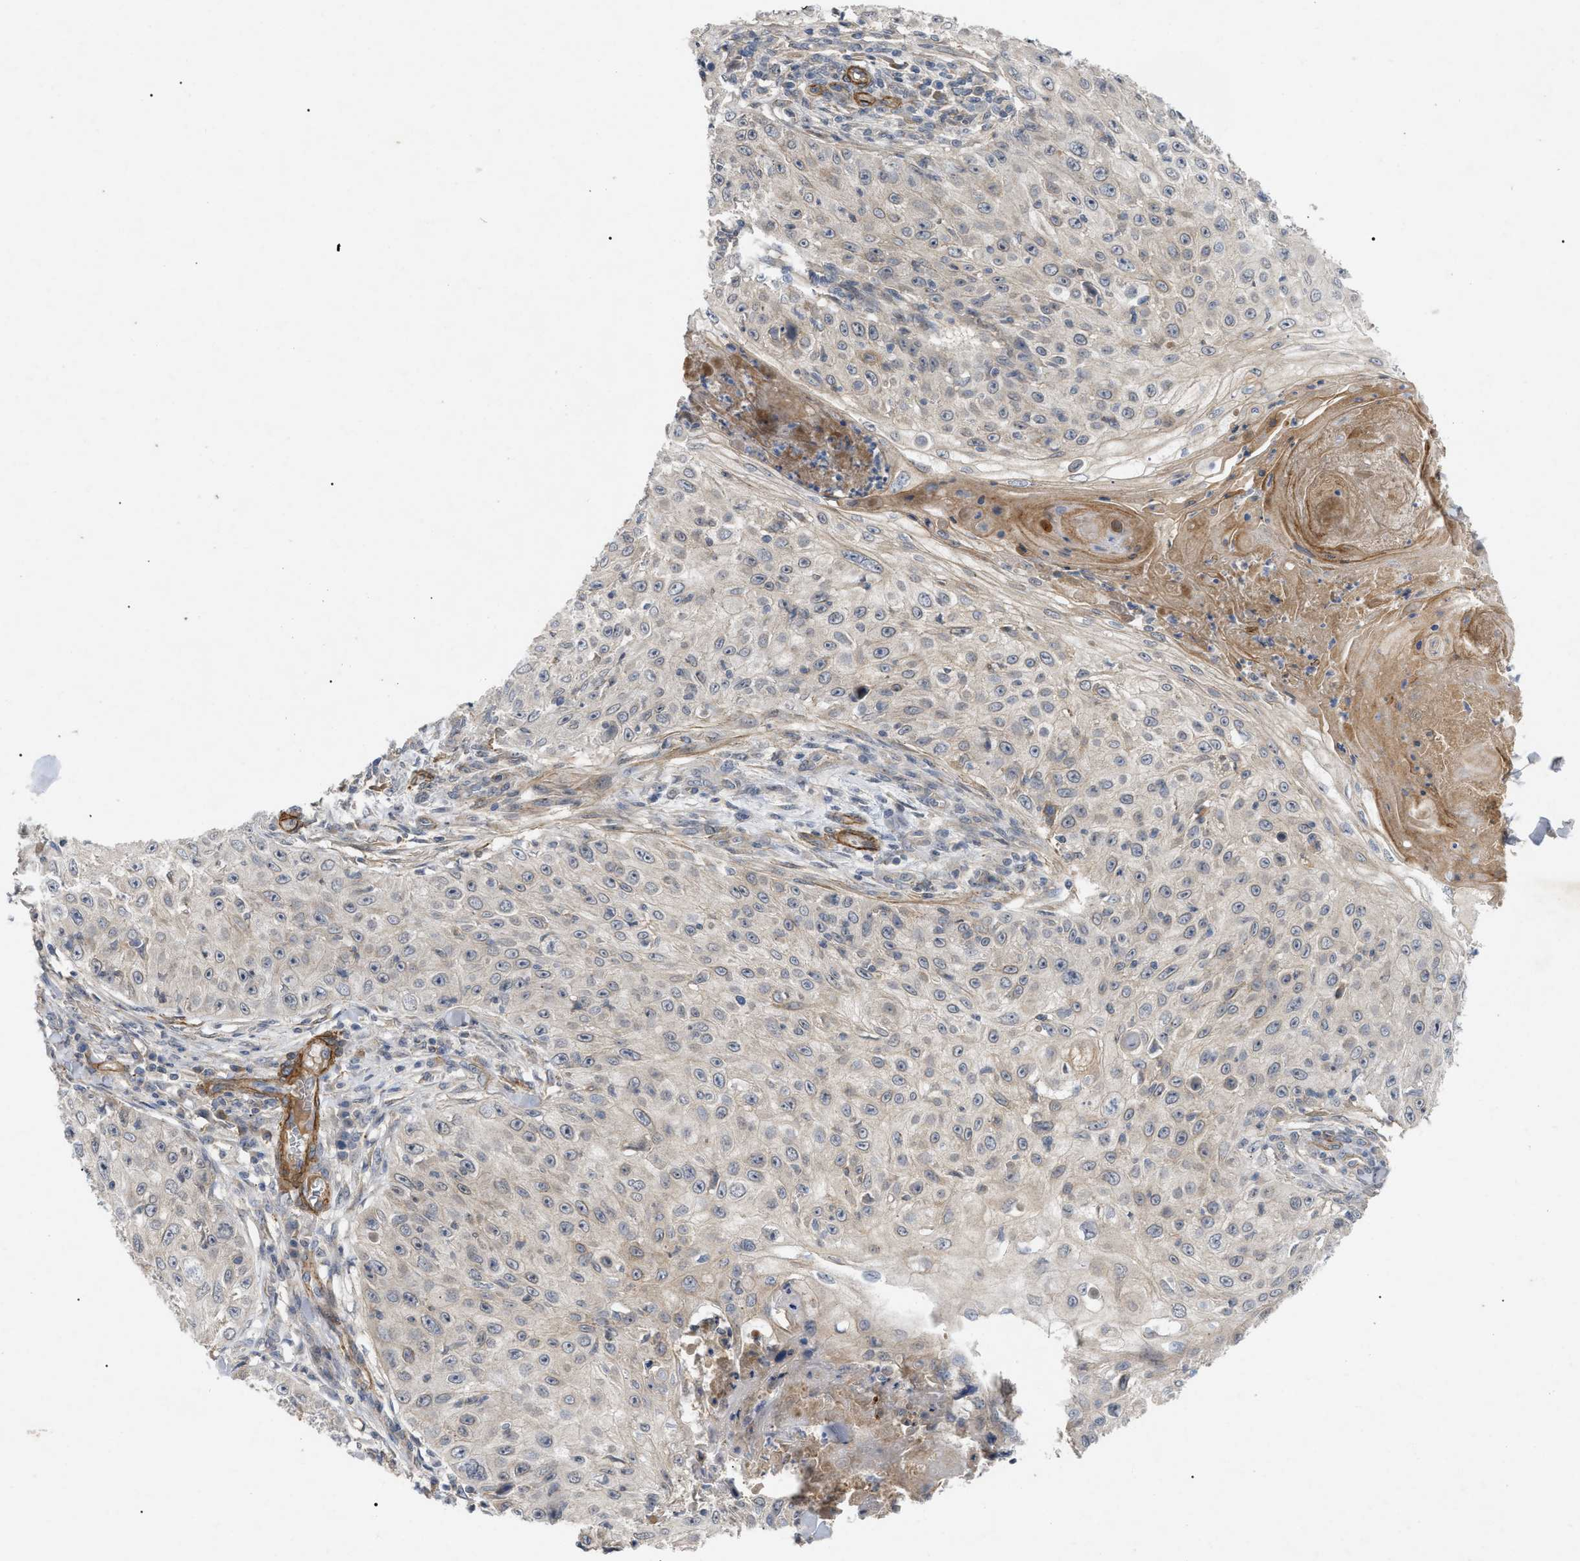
{"staining": {"intensity": "negative", "quantity": "none", "location": "none"}, "tissue": "skin cancer", "cell_type": "Tumor cells", "image_type": "cancer", "snomed": [{"axis": "morphology", "description": "Squamous cell carcinoma, NOS"}, {"axis": "topography", "description": "Skin"}], "caption": "Tumor cells show no significant protein staining in squamous cell carcinoma (skin).", "gene": "ST6GALNAC6", "patient": {"sex": "male", "age": 86}}